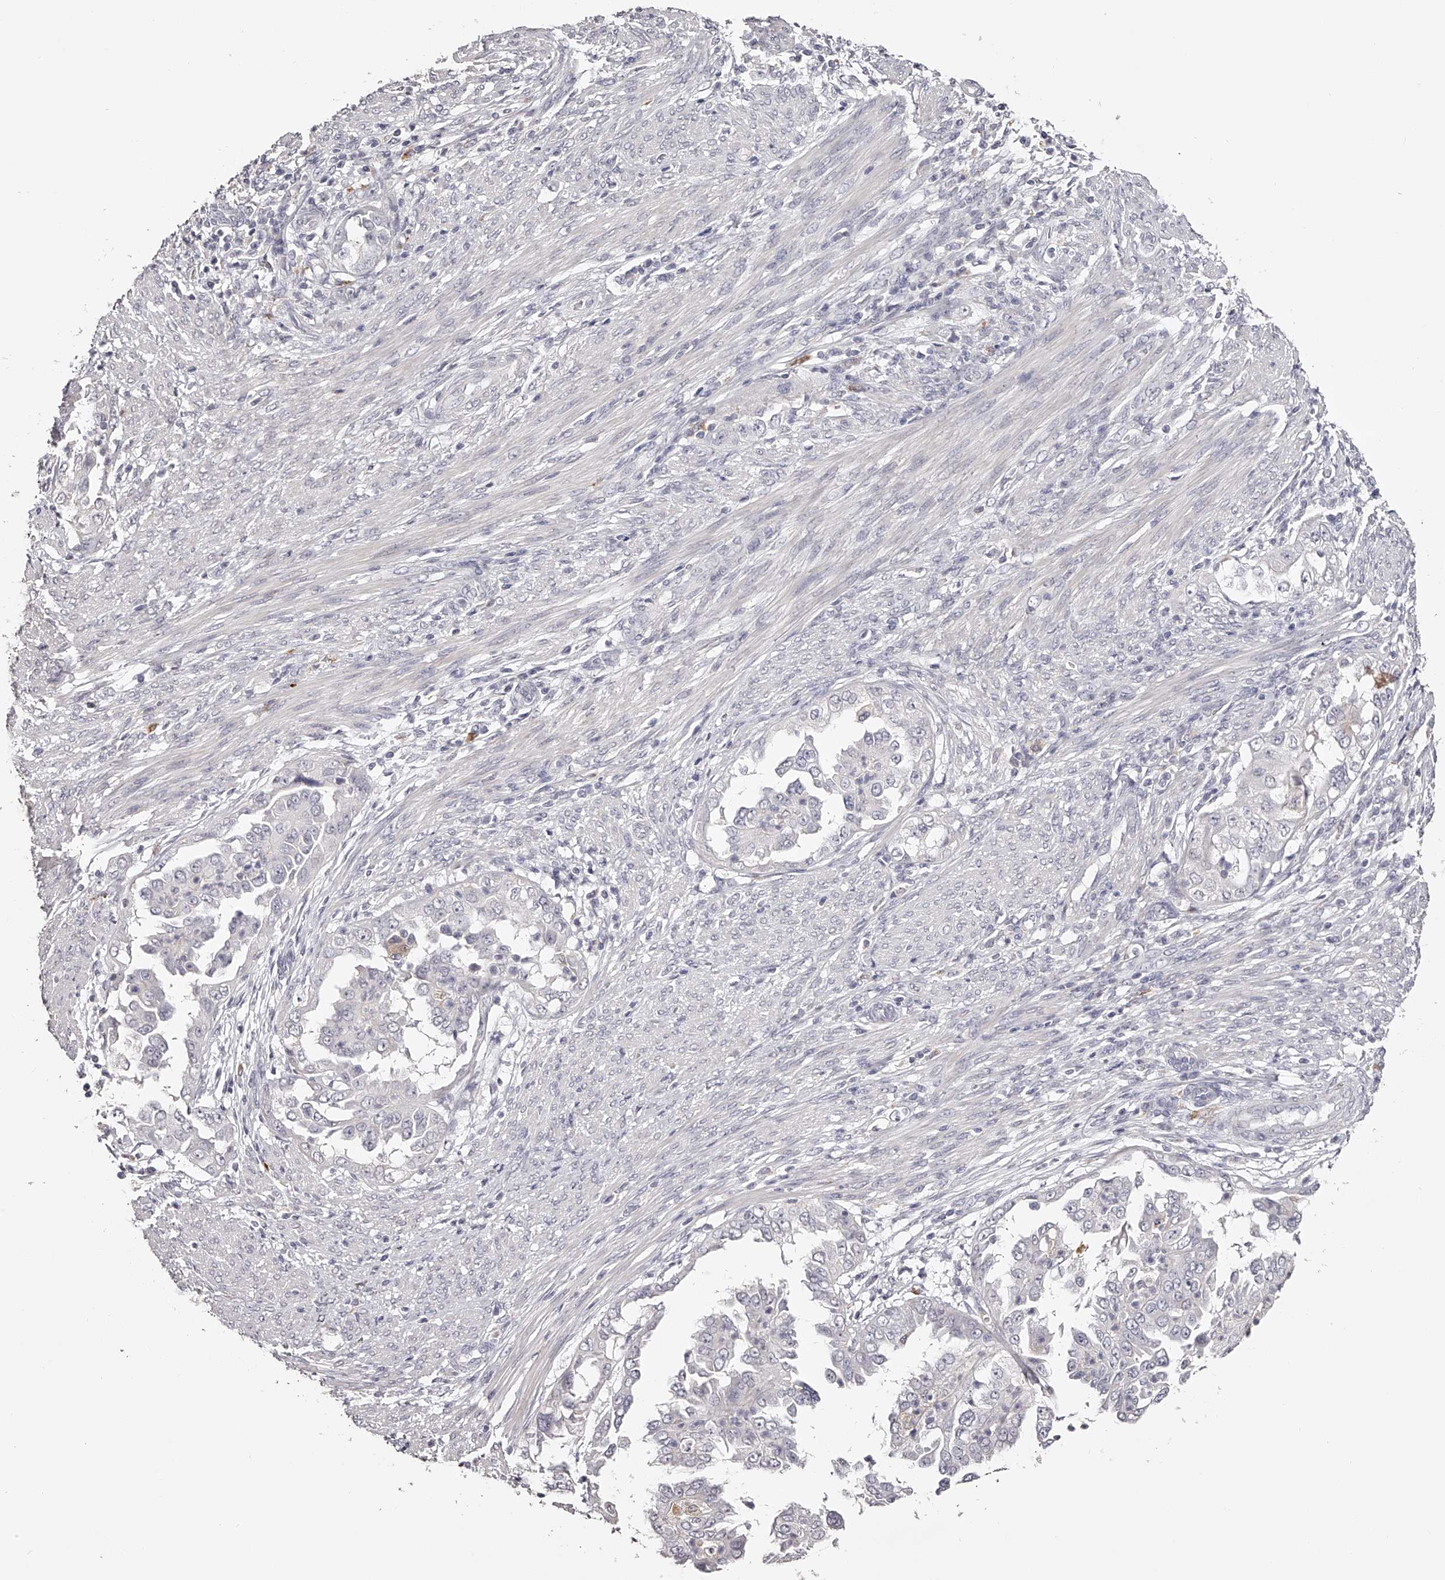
{"staining": {"intensity": "negative", "quantity": "none", "location": "none"}, "tissue": "endometrial cancer", "cell_type": "Tumor cells", "image_type": "cancer", "snomed": [{"axis": "morphology", "description": "Adenocarcinoma, NOS"}, {"axis": "topography", "description": "Endometrium"}], "caption": "Immunohistochemistry (IHC) image of neoplastic tissue: human endometrial cancer (adenocarcinoma) stained with DAB displays no significant protein staining in tumor cells.", "gene": "SLC35D3", "patient": {"sex": "female", "age": 85}}